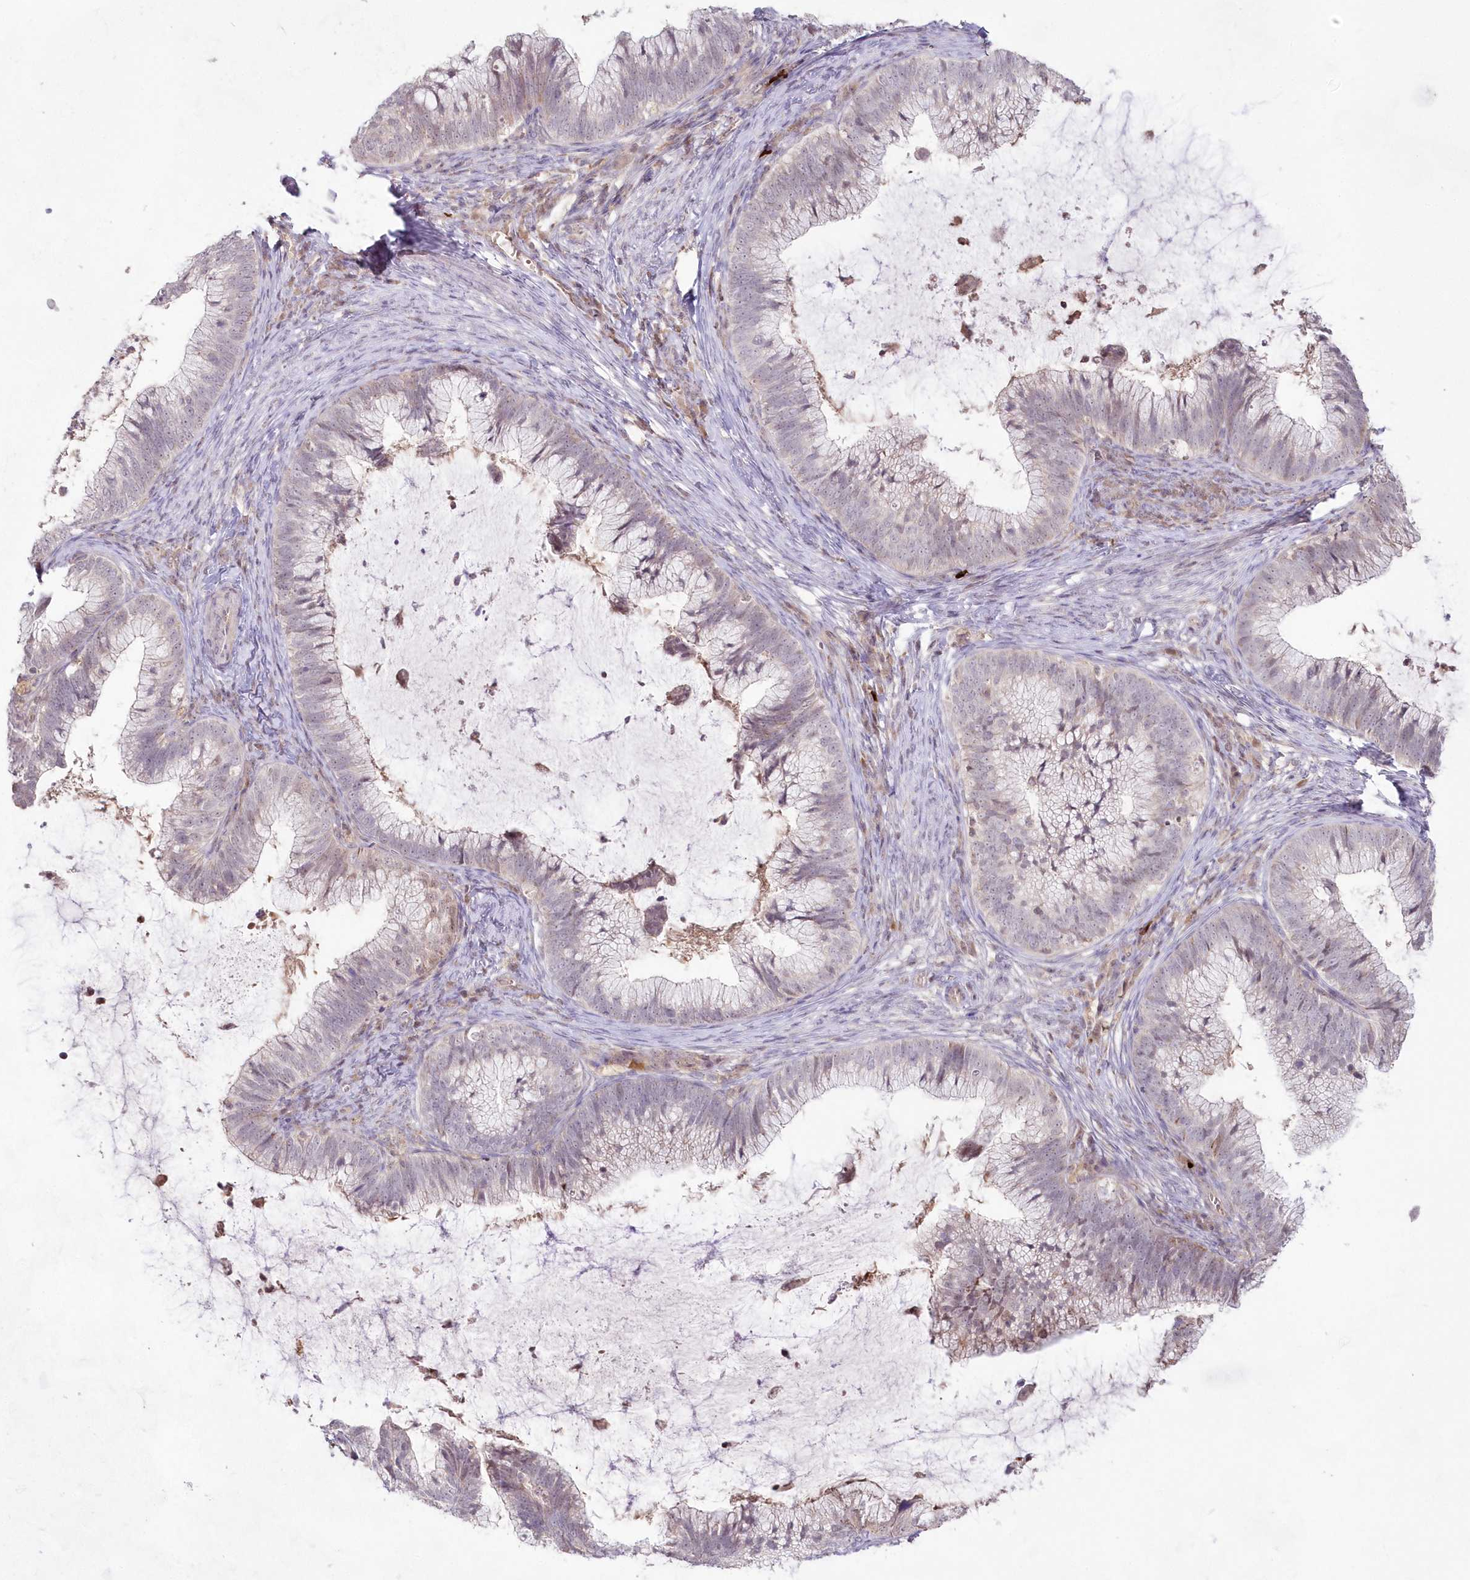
{"staining": {"intensity": "negative", "quantity": "none", "location": "none"}, "tissue": "cervical cancer", "cell_type": "Tumor cells", "image_type": "cancer", "snomed": [{"axis": "morphology", "description": "Adenocarcinoma, NOS"}, {"axis": "topography", "description": "Cervix"}], "caption": "The immunohistochemistry (IHC) micrograph has no significant expression in tumor cells of adenocarcinoma (cervical) tissue. (DAB immunohistochemistry (IHC) with hematoxylin counter stain).", "gene": "IMPA1", "patient": {"sex": "female", "age": 36}}